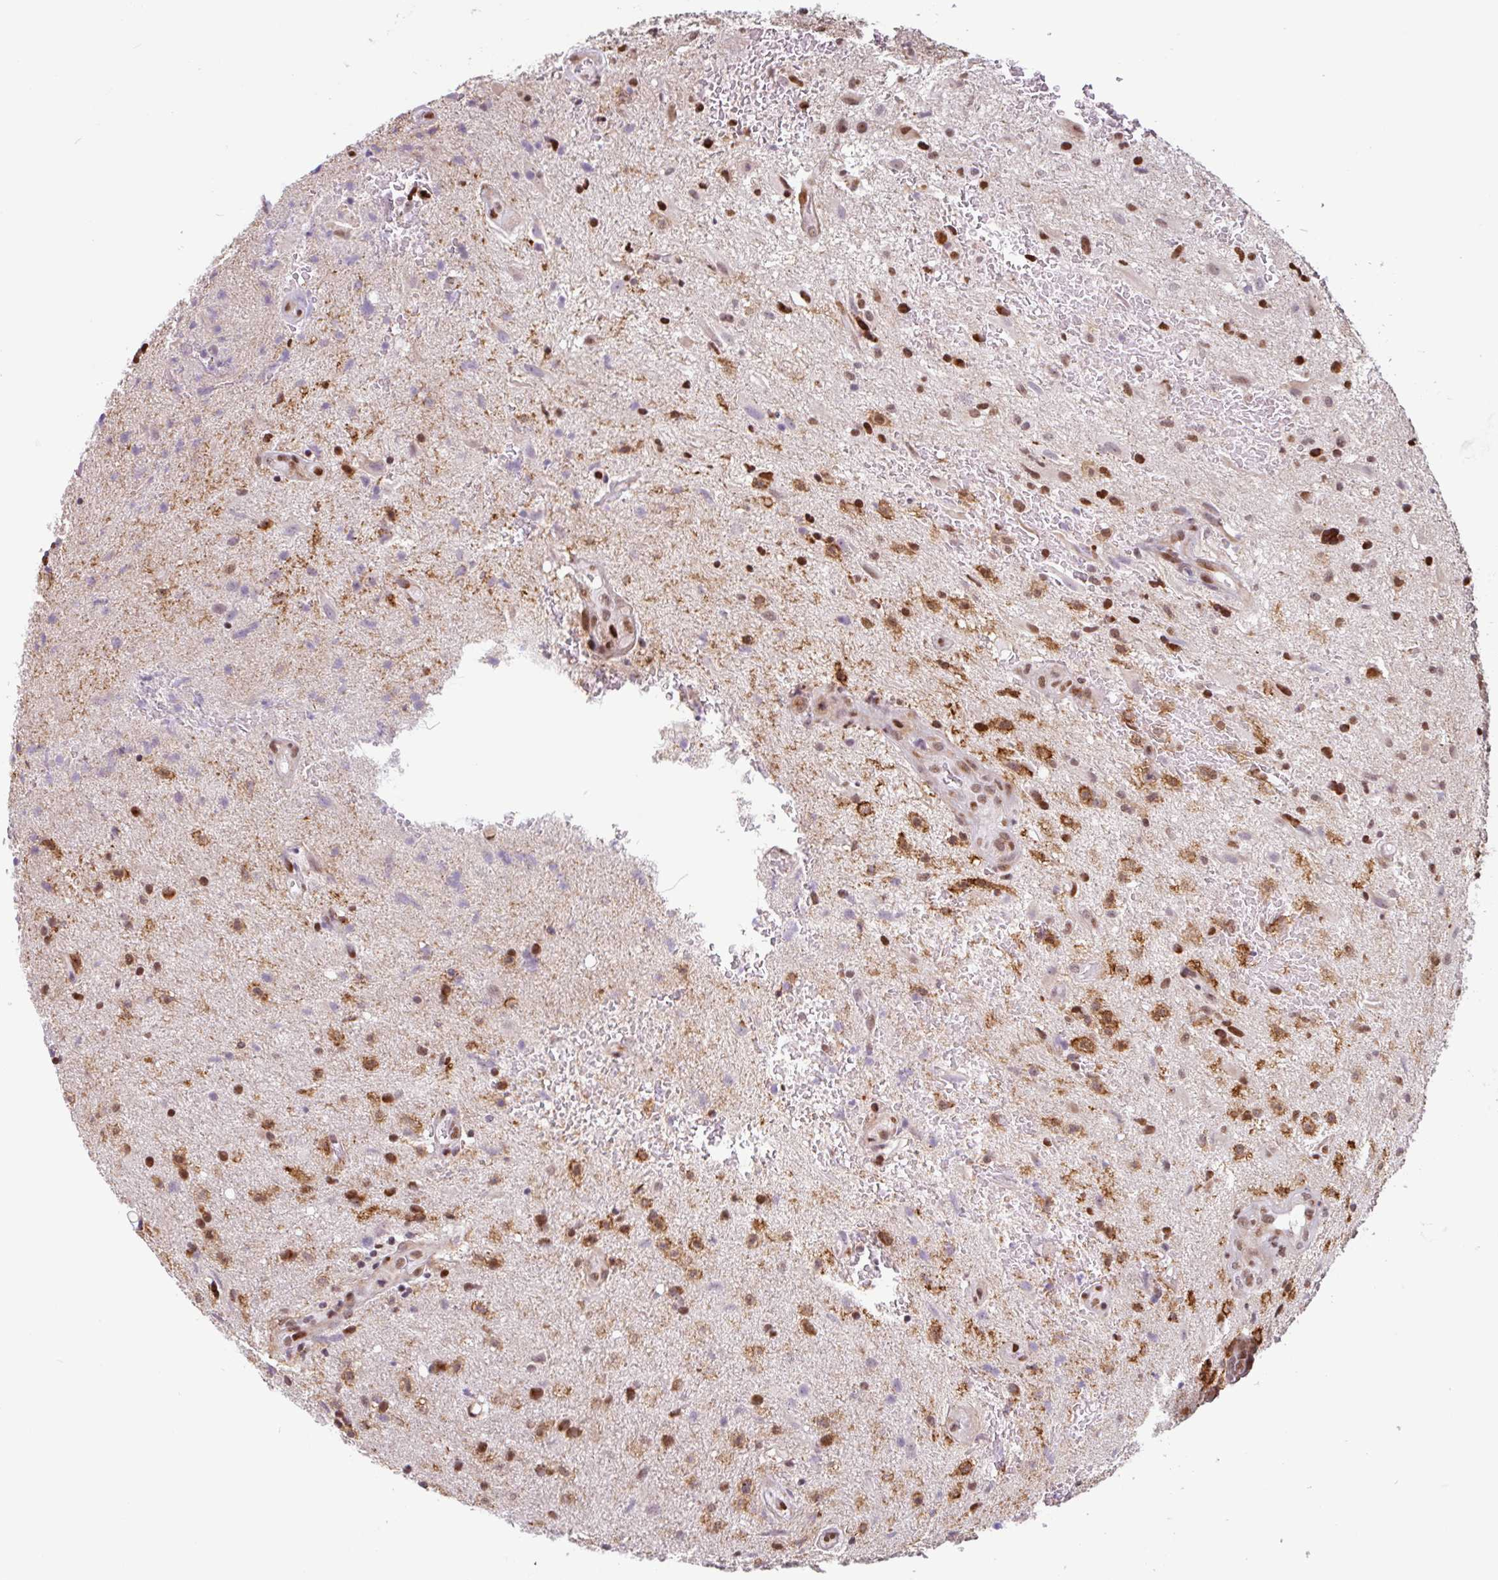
{"staining": {"intensity": "moderate", "quantity": ">75%", "location": "cytoplasmic/membranous,nuclear"}, "tissue": "glioma", "cell_type": "Tumor cells", "image_type": "cancer", "snomed": [{"axis": "morphology", "description": "Glioma, malignant, High grade"}, {"axis": "topography", "description": "Brain"}], "caption": "Protein staining reveals moderate cytoplasmic/membranous and nuclear positivity in about >75% of tumor cells in glioma.", "gene": "TMEM119", "patient": {"sex": "male", "age": 67}}